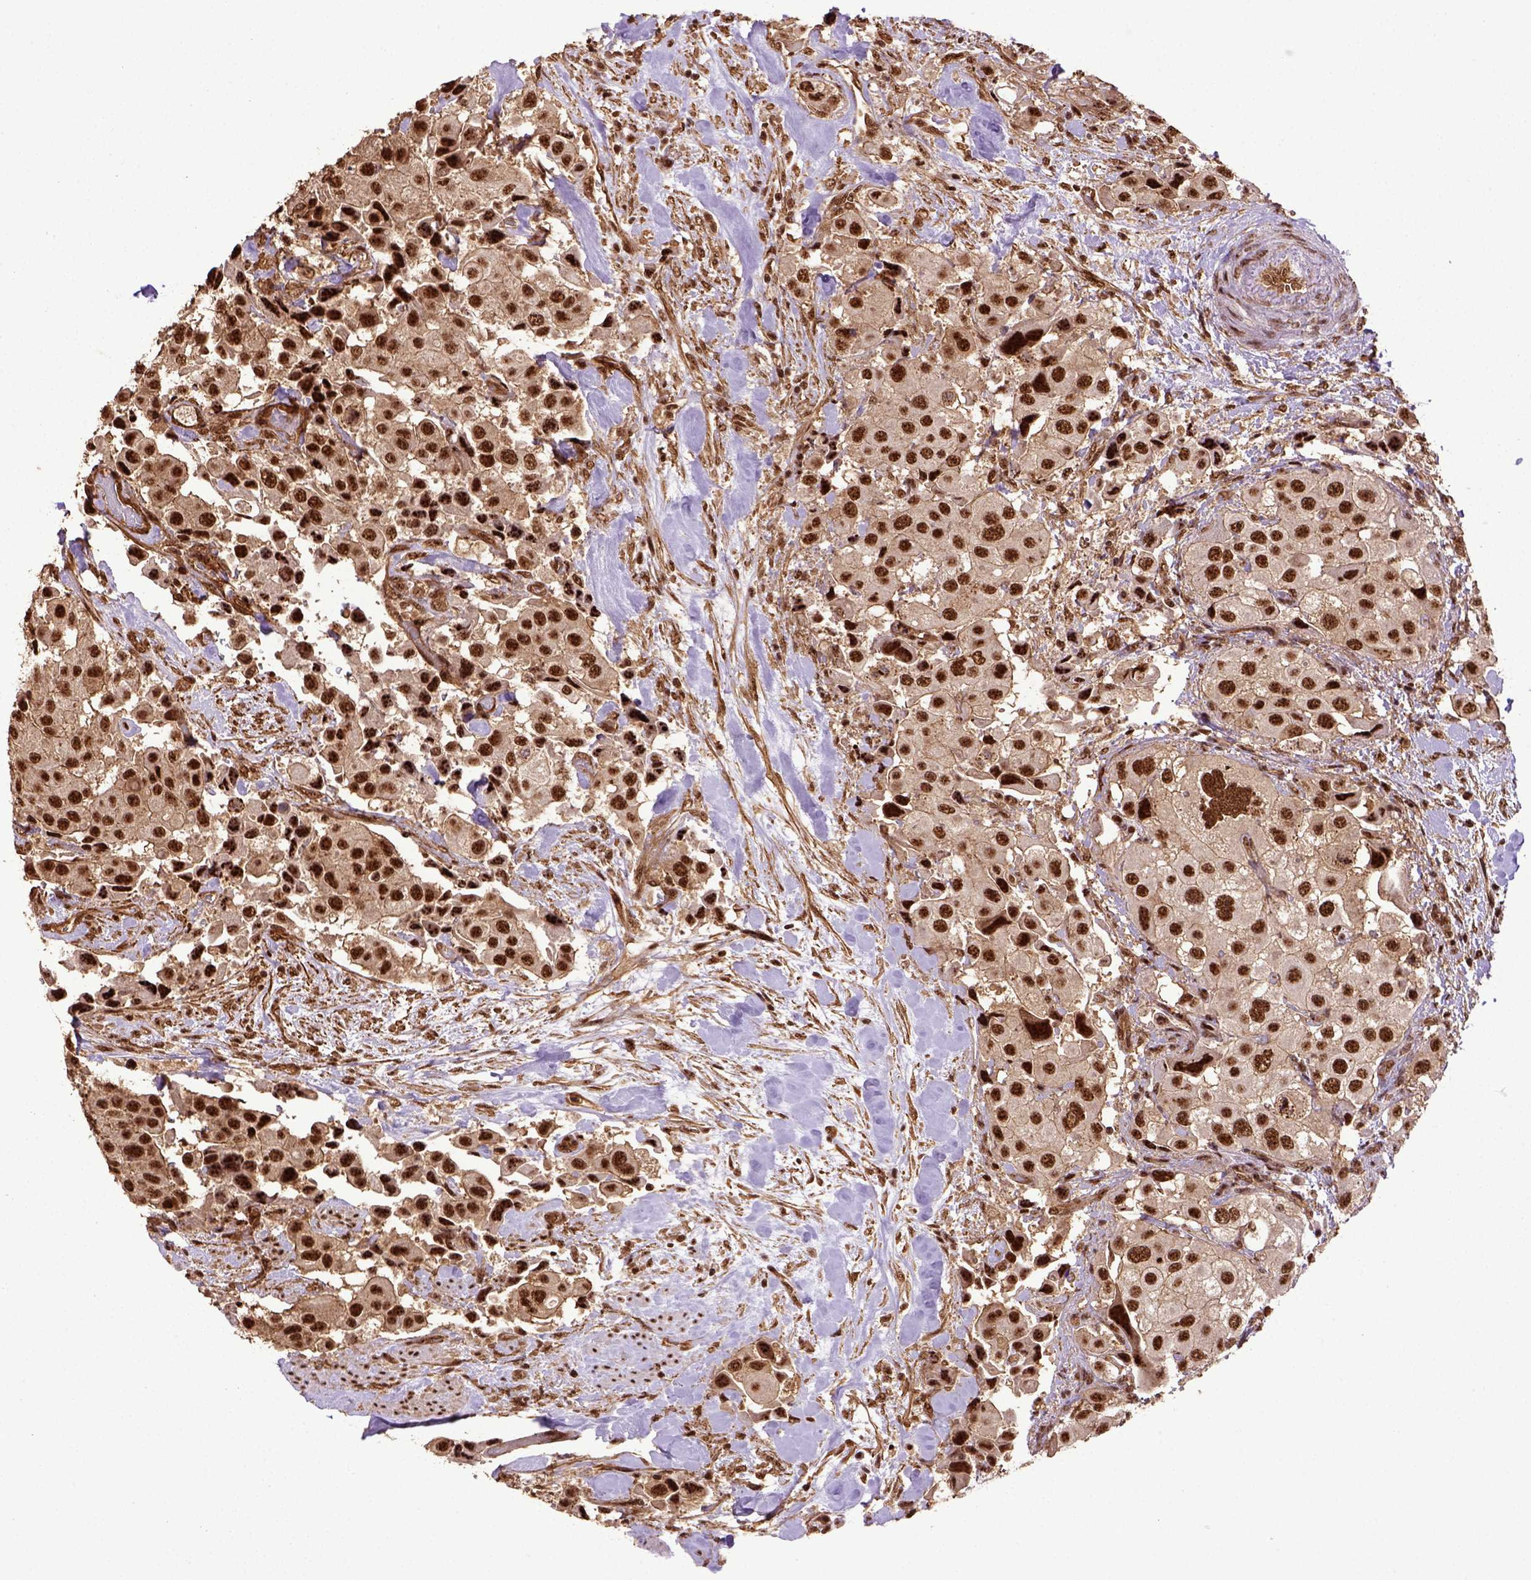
{"staining": {"intensity": "strong", "quantity": ">75%", "location": "nuclear"}, "tissue": "urothelial cancer", "cell_type": "Tumor cells", "image_type": "cancer", "snomed": [{"axis": "morphology", "description": "Urothelial carcinoma, High grade"}, {"axis": "topography", "description": "Urinary bladder"}], "caption": "Immunohistochemistry (IHC) photomicrograph of neoplastic tissue: urothelial carcinoma (high-grade) stained using IHC shows high levels of strong protein expression localized specifically in the nuclear of tumor cells, appearing as a nuclear brown color.", "gene": "PPIG", "patient": {"sex": "female", "age": 64}}